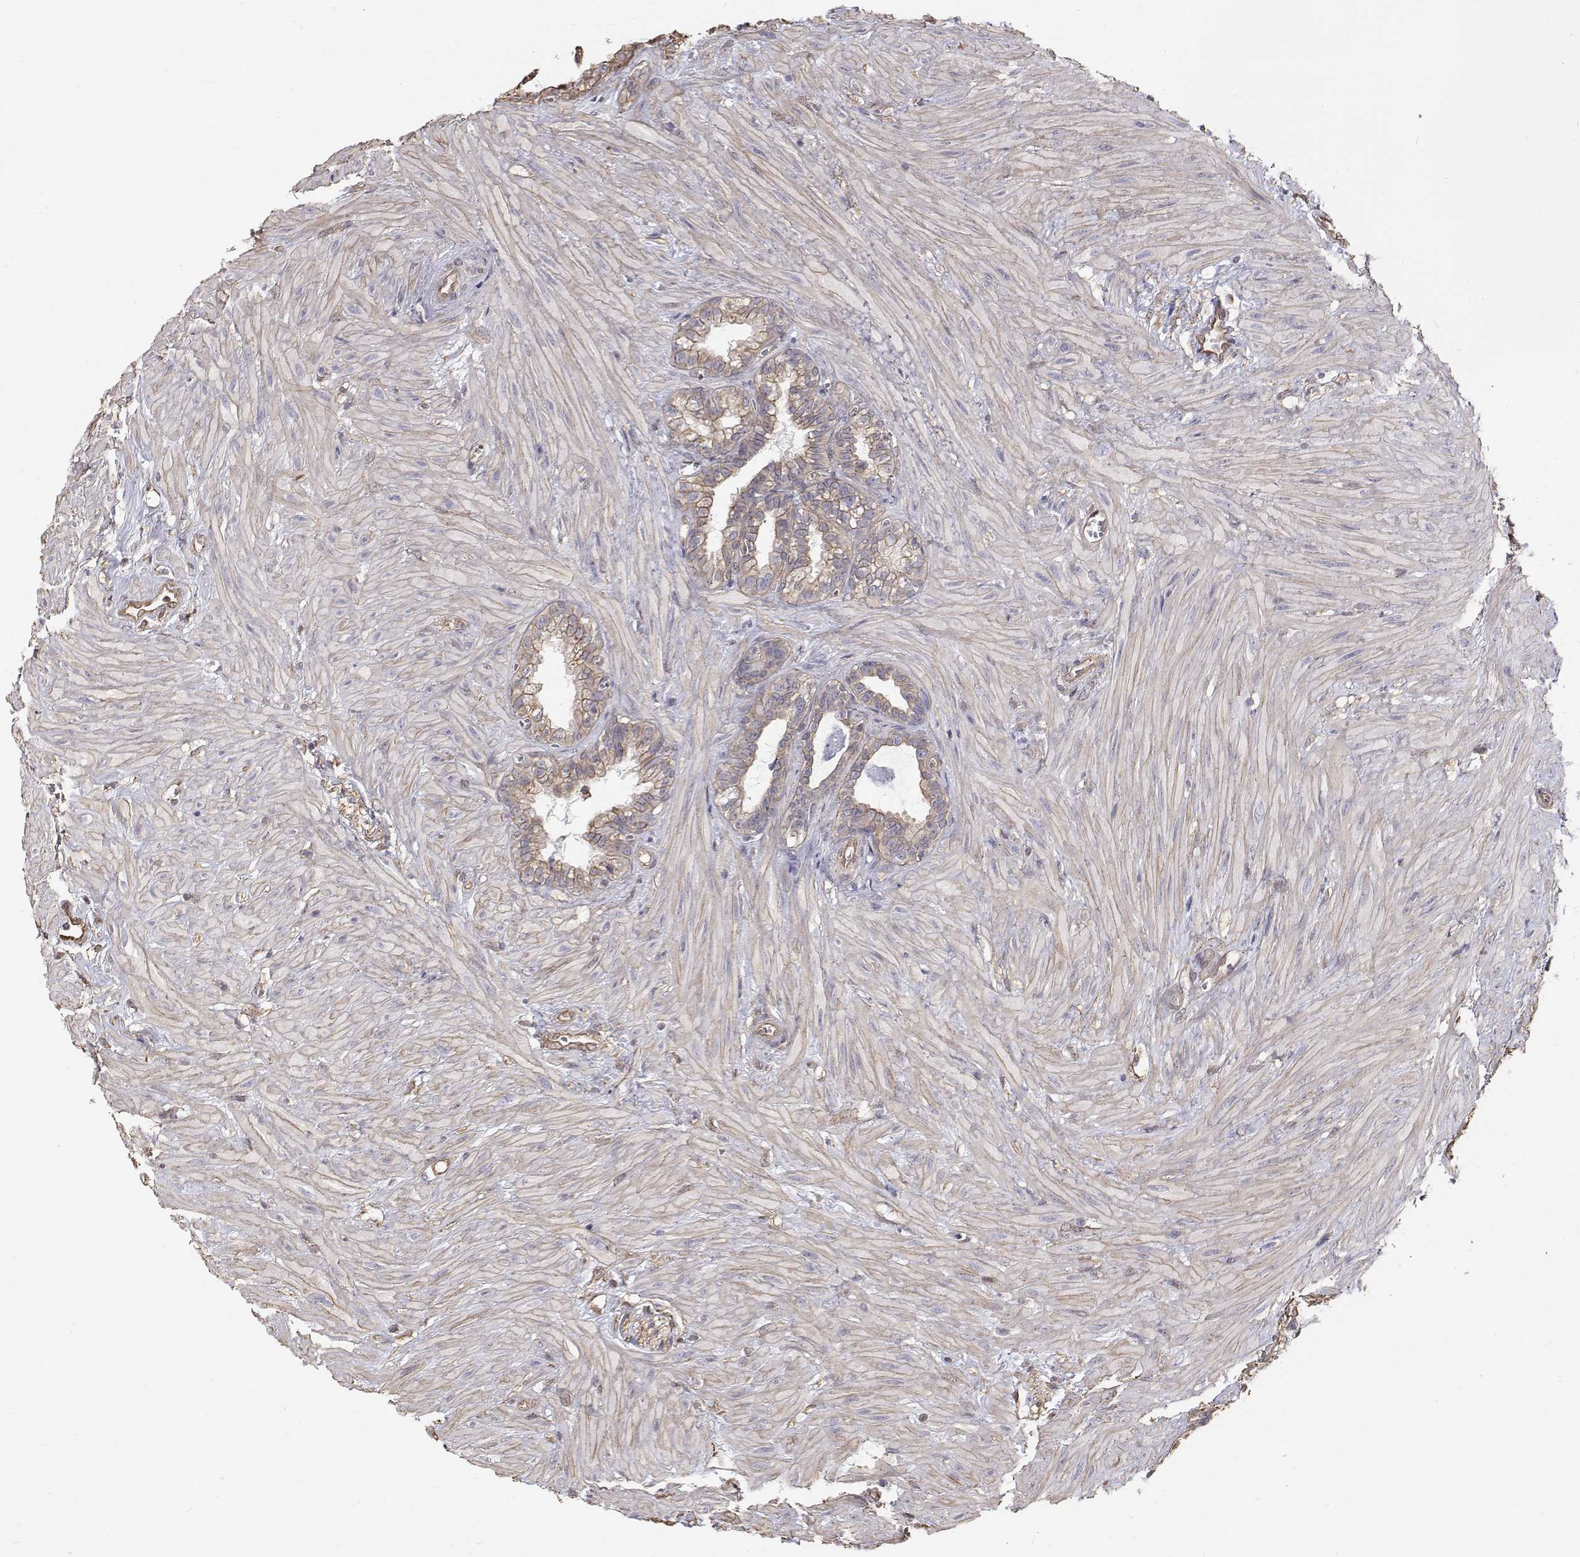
{"staining": {"intensity": "weak", "quantity": "25%-75%", "location": "cytoplasmic/membranous"}, "tissue": "seminal vesicle", "cell_type": "Glandular cells", "image_type": "normal", "snomed": [{"axis": "morphology", "description": "Normal tissue, NOS"}, {"axis": "topography", "description": "Seminal veicle"}], "caption": "This histopathology image shows IHC staining of unremarkable seminal vesicle, with low weak cytoplasmic/membranous positivity in about 25%-75% of glandular cells.", "gene": "GSDMA", "patient": {"sex": "male", "age": 76}}